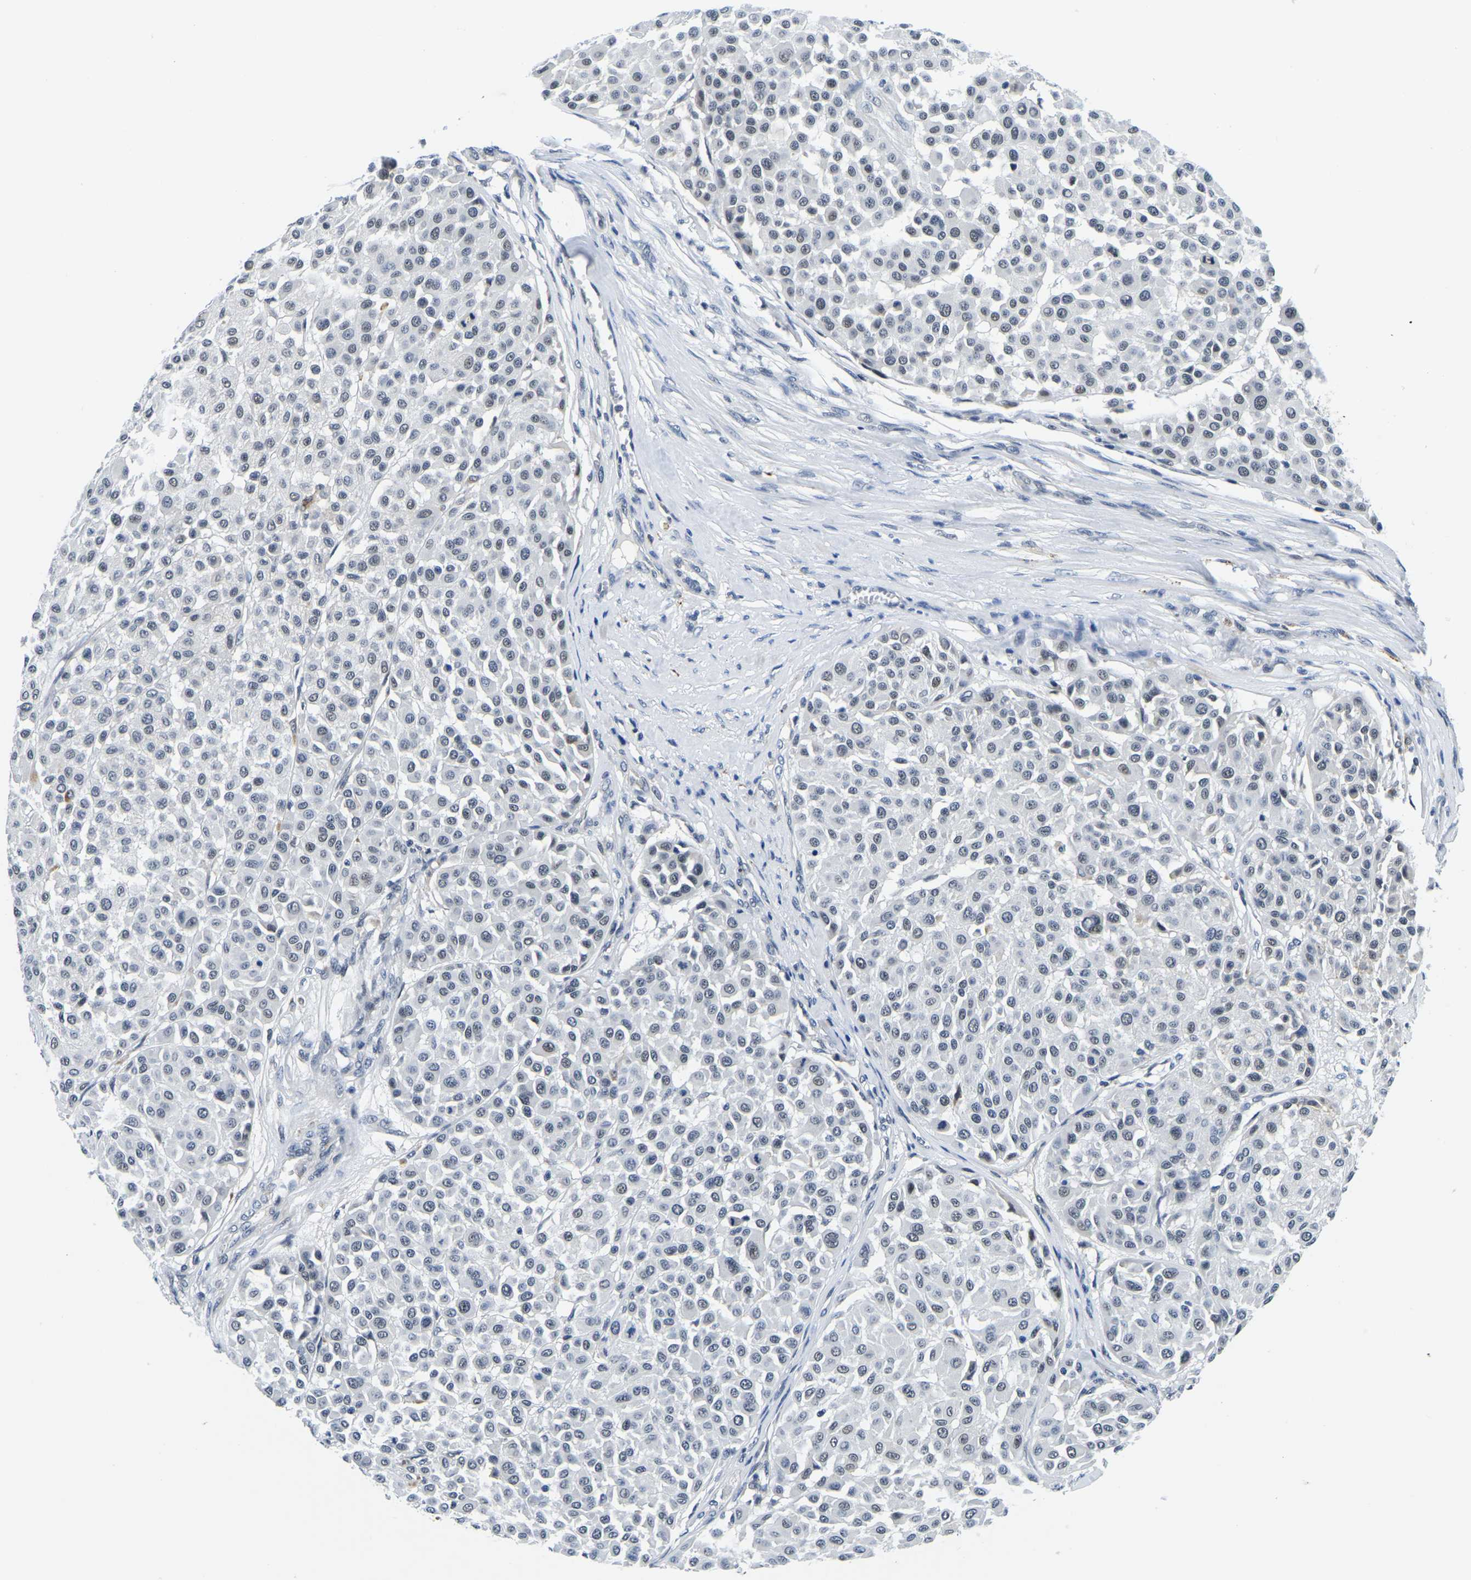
{"staining": {"intensity": "negative", "quantity": "none", "location": "none"}, "tissue": "melanoma", "cell_type": "Tumor cells", "image_type": "cancer", "snomed": [{"axis": "morphology", "description": "Malignant melanoma, Metastatic site"}, {"axis": "topography", "description": "Soft tissue"}], "caption": "Immunohistochemistry (IHC) of malignant melanoma (metastatic site) reveals no expression in tumor cells.", "gene": "POLDIP3", "patient": {"sex": "male", "age": 41}}